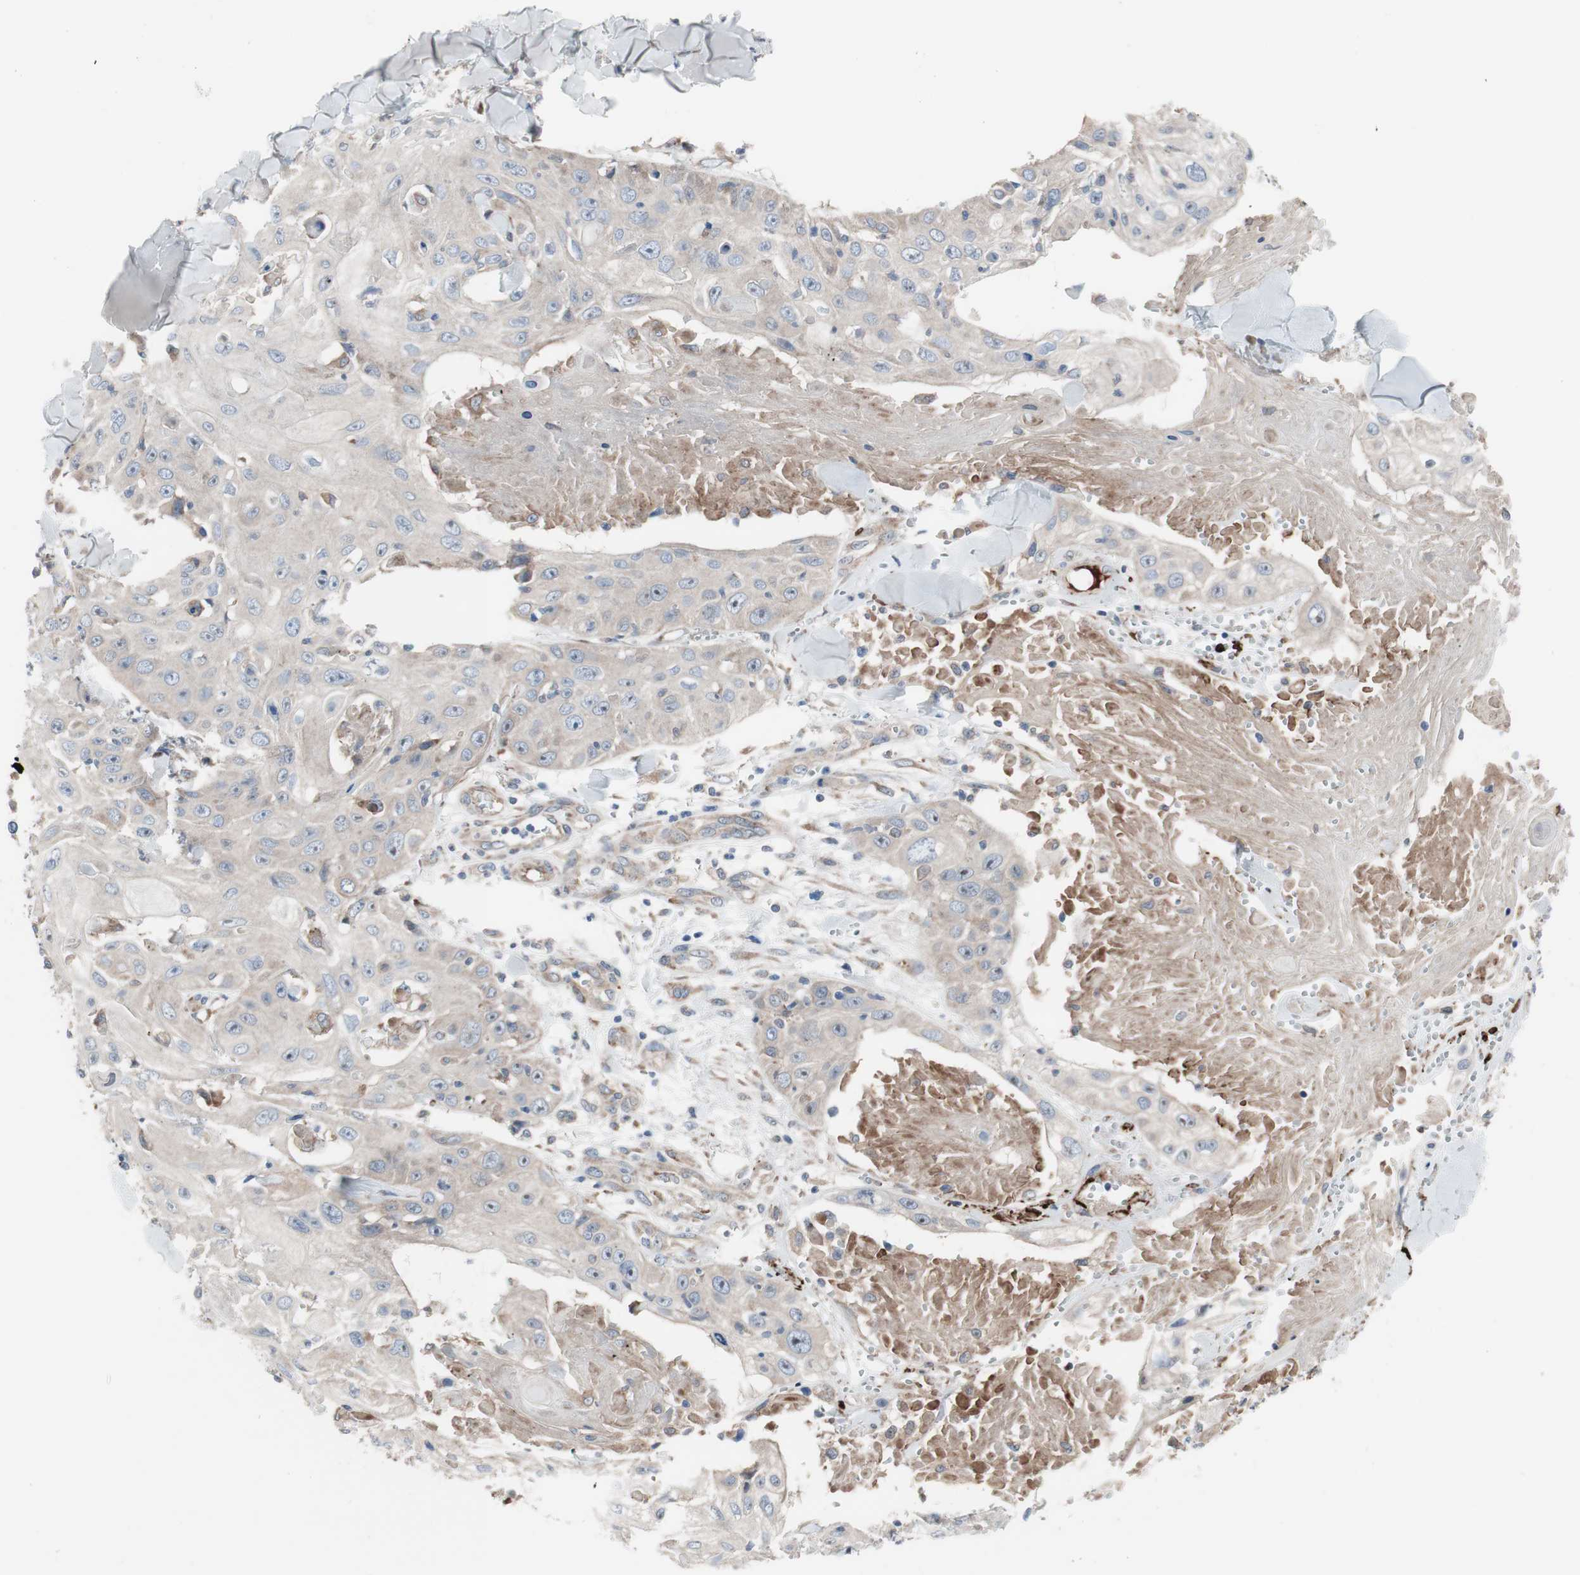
{"staining": {"intensity": "weak", "quantity": ">75%", "location": "cytoplasmic/membranous"}, "tissue": "skin cancer", "cell_type": "Tumor cells", "image_type": "cancer", "snomed": [{"axis": "morphology", "description": "Squamous cell carcinoma, NOS"}, {"axis": "topography", "description": "Skin"}], "caption": "A histopathology image of skin squamous cell carcinoma stained for a protein shows weak cytoplasmic/membranous brown staining in tumor cells.", "gene": "KANSL1", "patient": {"sex": "male", "age": 86}}